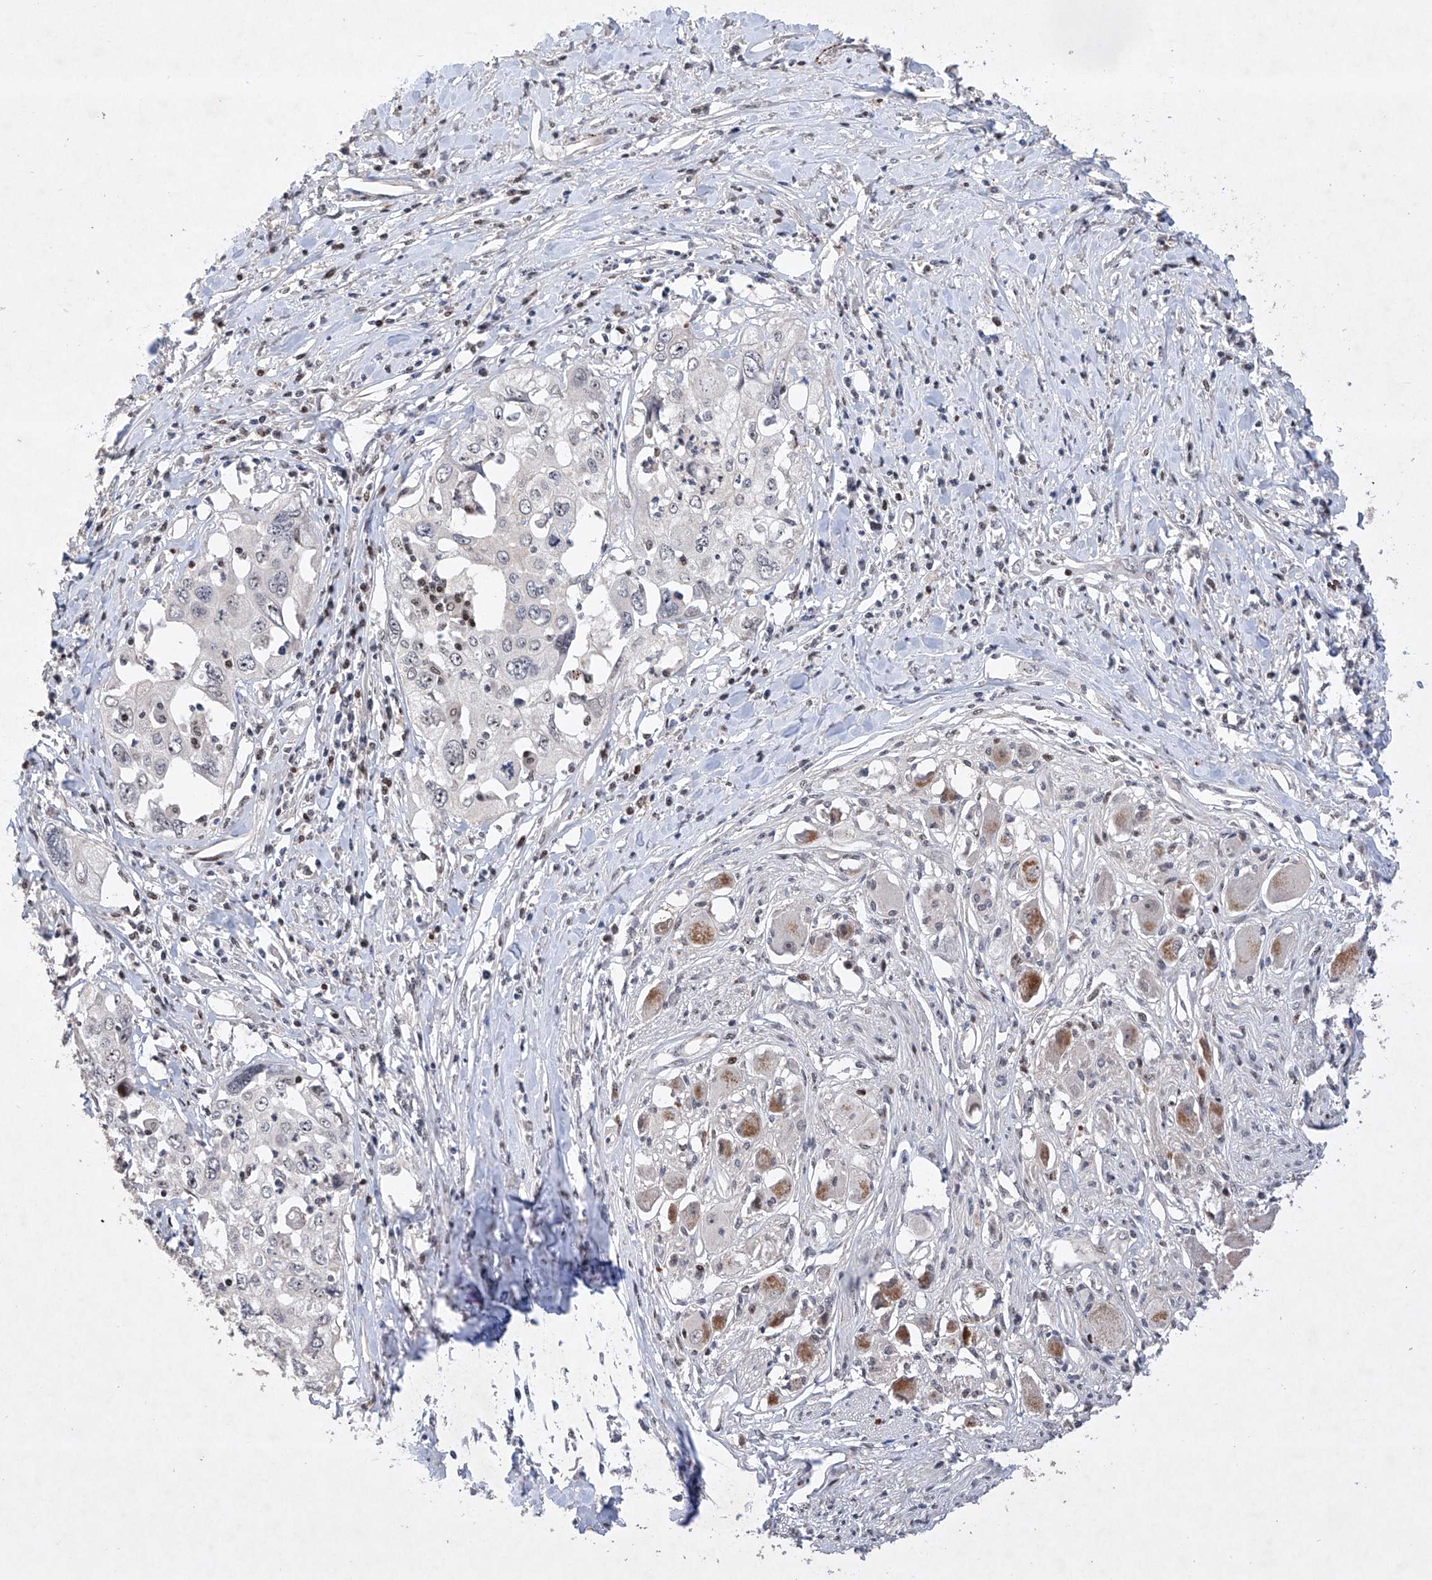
{"staining": {"intensity": "negative", "quantity": "none", "location": "none"}, "tissue": "cervical cancer", "cell_type": "Tumor cells", "image_type": "cancer", "snomed": [{"axis": "morphology", "description": "Squamous cell carcinoma, NOS"}, {"axis": "topography", "description": "Cervix"}], "caption": "IHC of cervical cancer (squamous cell carcinoma) displays no expression in tumor cells.", "gene": "AFG1L", "patient": {"sex": "female", "age": 31}}